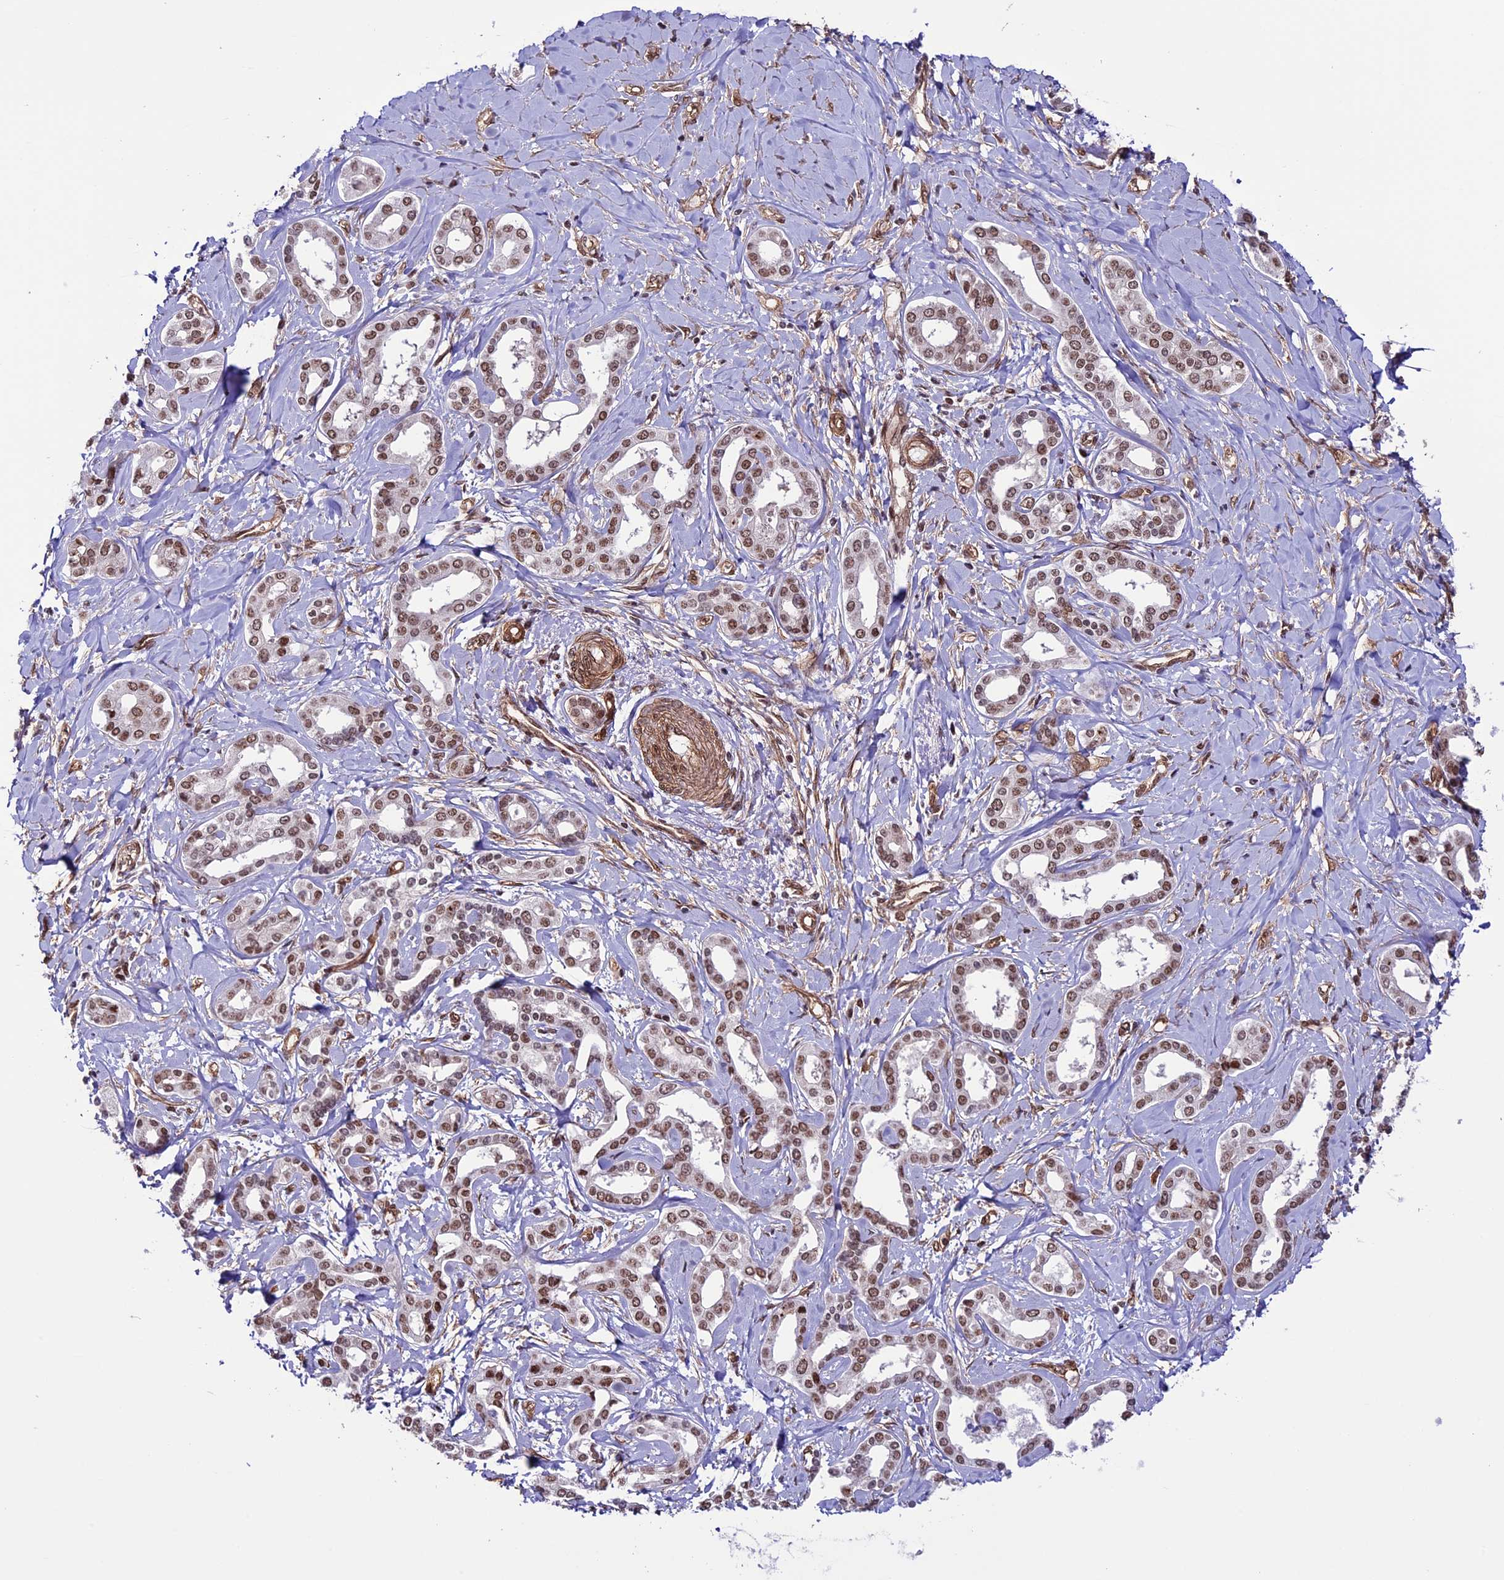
{"staining": {"intensity": "moderate", "quantity": ">75%", "location": "nuclear"}, "tissue": "liver cancer", "cell_type": "Tumor cells", "image_type": "cancer", "snomed": [{"axis": "morphology", "description": "Cholangiocarcinoma"}, {"axis": "topography", "description": "Liver"}], "caption": "Liver cancer (cholangiocarcinoma) tissue exhibits moderate nuclear staining in approximately >75% of tumor cells, visualized by immunohistochemistry. The staining was performed using DAB, with brown indicating positive protein expression. Nuclei are stained blue with hematoxylin.", "gene": "MPHOSPH8", "patient": {"sex": "female", "age": 77}}